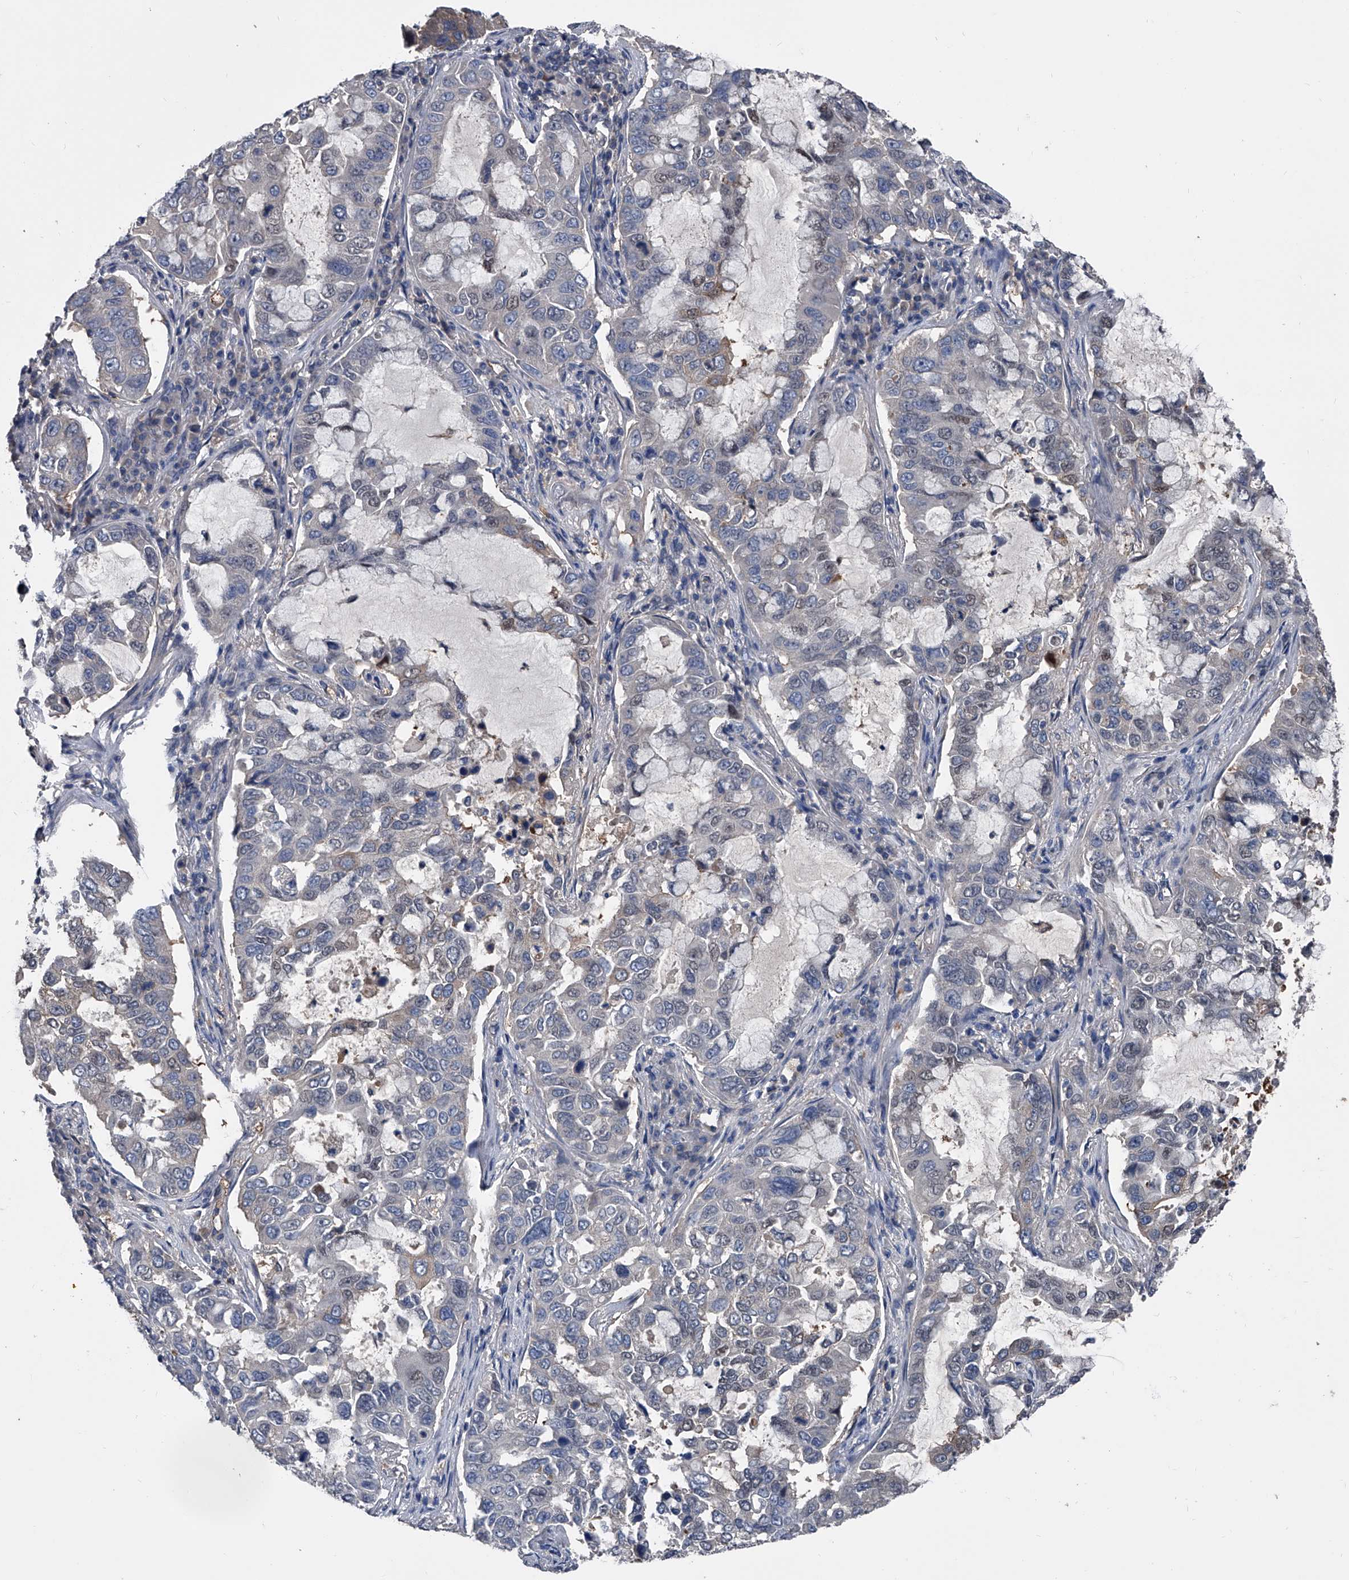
{"staining": {"intensity": "moderate", "quantity": "<25%", "location": "cytoplasmic/membranous"}, "tissue": "lung cancer", "cell_type": "Tumor cells", "image_type": "cancer", "snomed": [{"axis": "morphology", "description": "Adenocarcinoma, NOS"}, {"axis": "topography", "description": "Lung"}], "caption": "About <25% of tumor cells in human lung cancer (adenocarcinoma) reveal moderate cytoplasmic/membranous protein positivity as visualized by brown immunohistochemical staining.", "gene": "KIF13A", "patient": {"sex": "male", "age": 64}}